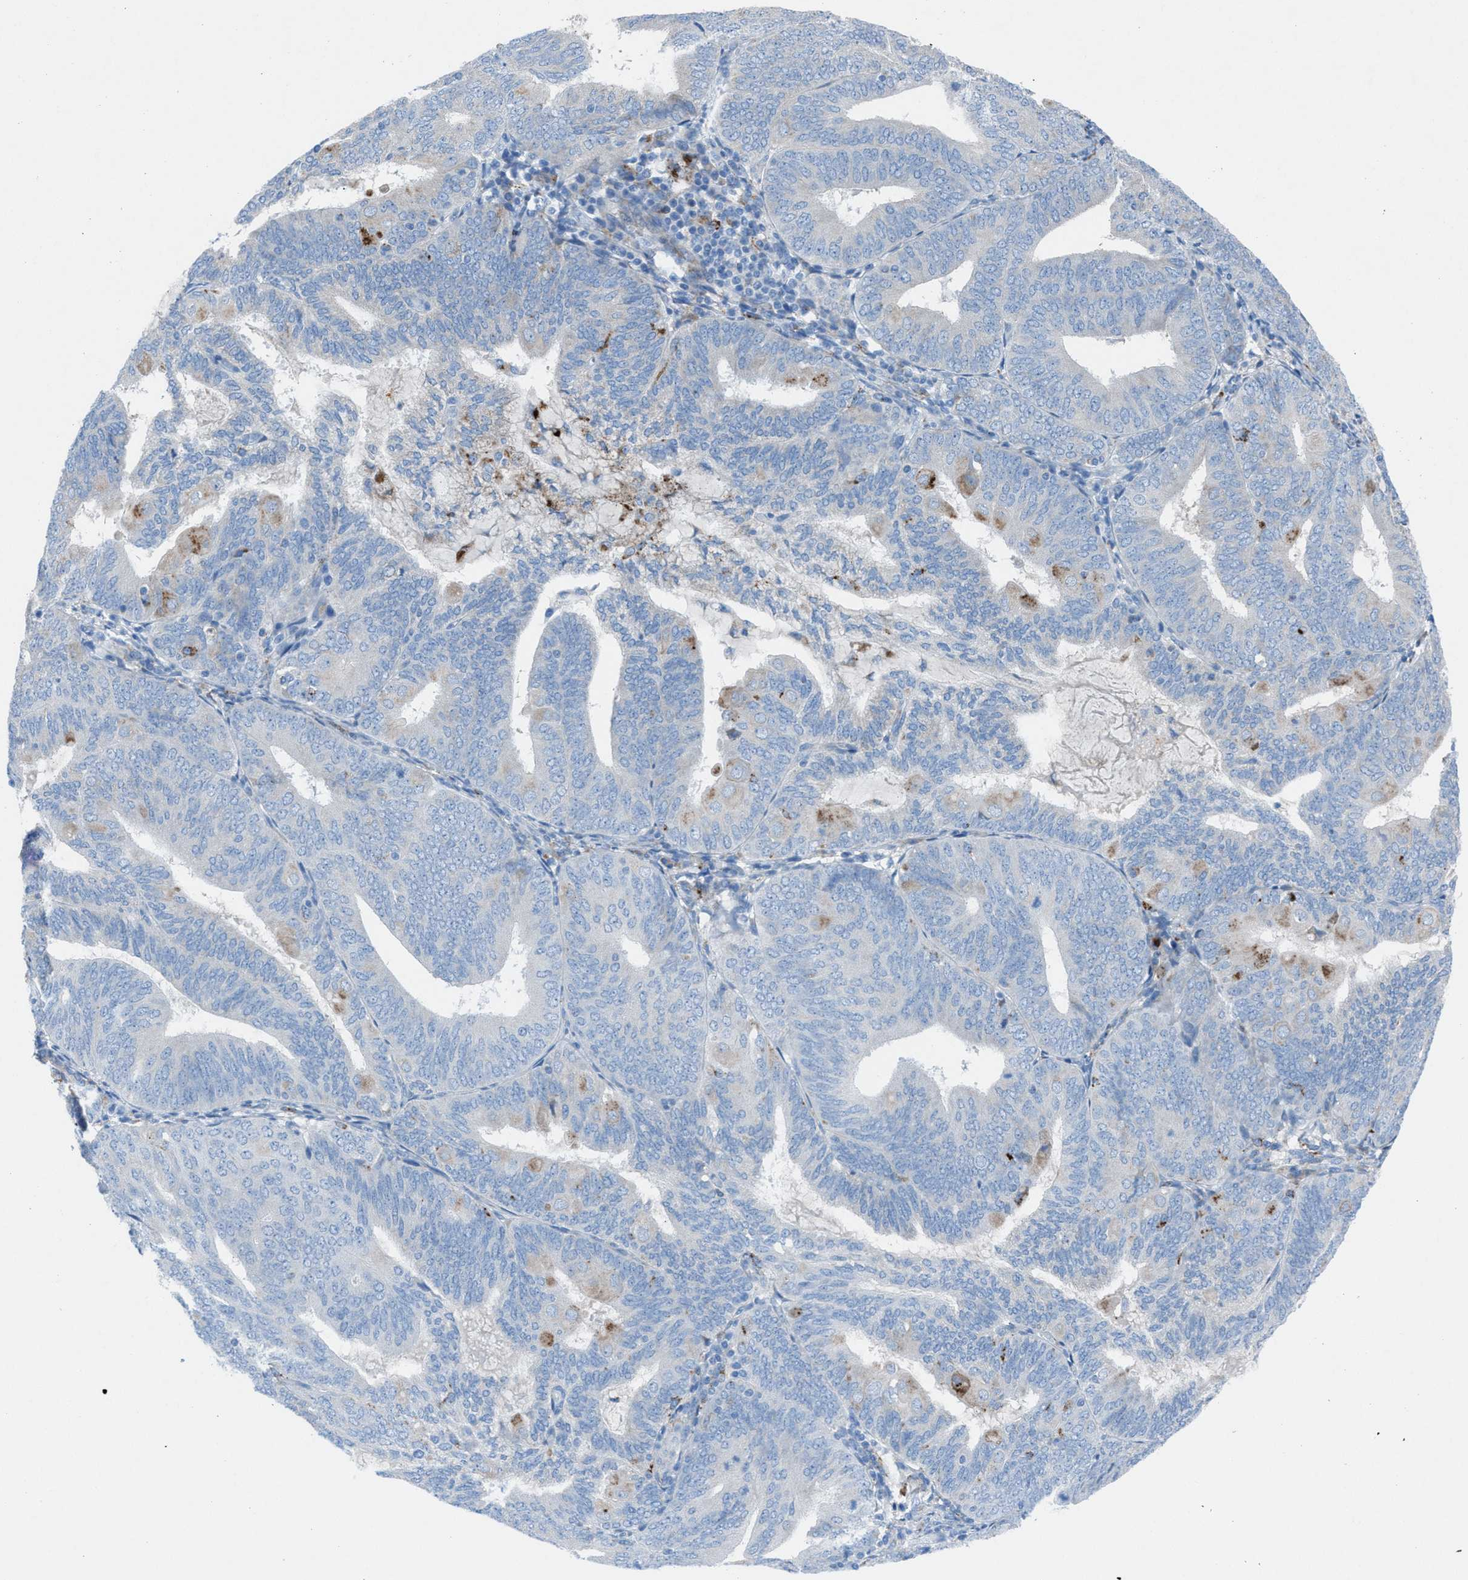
{"staining": {"intensity": "weak", "quantity": "<25%", "location": "cytoplasmic/membranous"}, "tissue": "endometrial cancer", "cell_type": "Tumor cells", "image_type": "cancer", "snomed": [{"axis": "morphology", "description": "Adenocarcinoma, NOS"}, {"axis": "topography", "description": "Endometrium"}], "caption": "High magnification brightfield microscopy of adenocarcinoma (endometrial) stained with DAB (3,3'-diaminobenzidine) (brown) and counterstained with hematoxylin (blue): tumor cells show no significant expression. (Stains: DAB (3,3'-diaminobenzidine) IHC with hematoxylin counter stain, Microscopy: brightfield microscopy at high magnification).", "gene": "CD1B", "patient": {"sex": "female", "age": 81}}